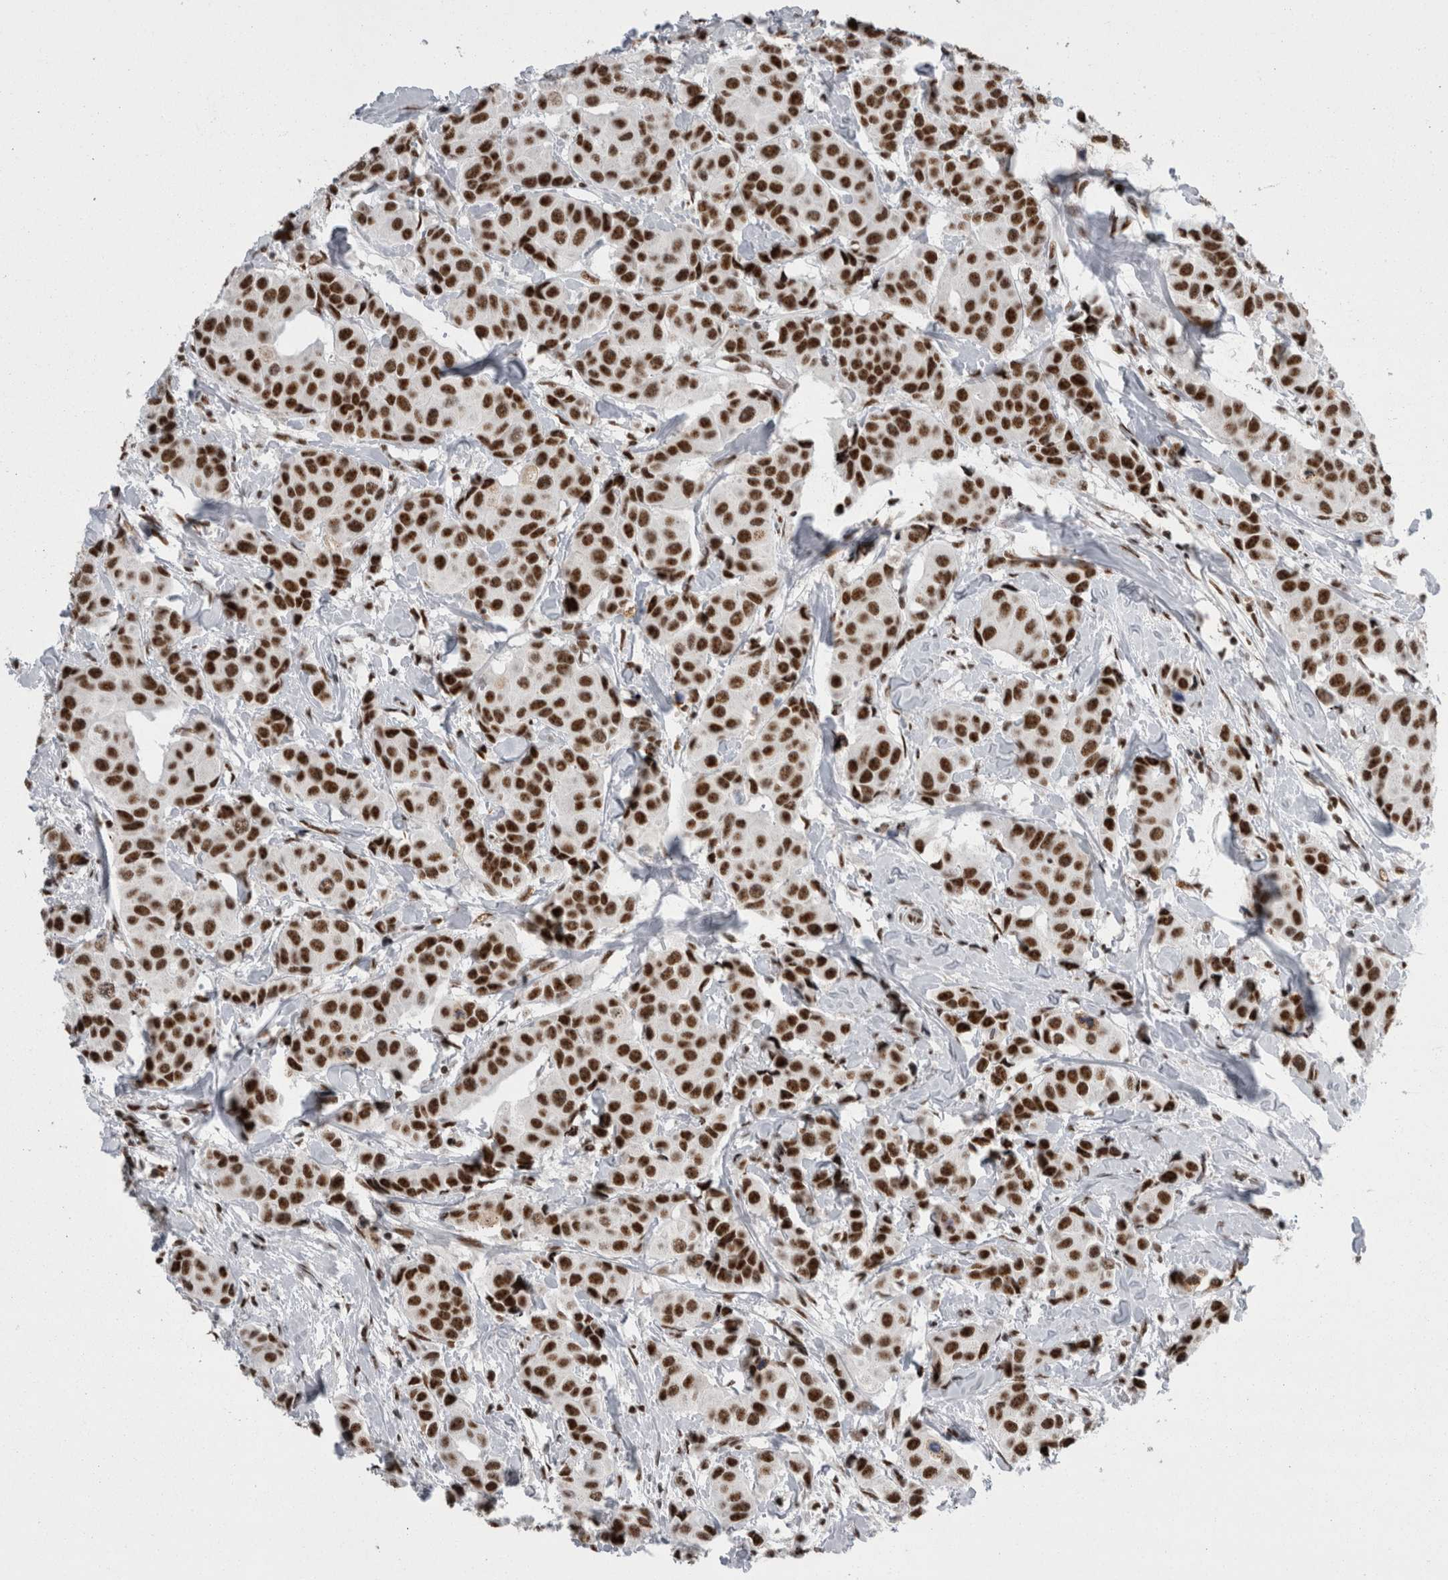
{"staining": {"intensity": "strong", "quantity": ">75%", "location": "nuclear"}, "tissue": "breast cancer", "cell_type": "Tumor cells", "image_type": "cancer", "snomed": [{"axis": "morphology", "description": "Normal tissue, NOS"}, {"axis": "morphology", "description": "Duct carcinoma"}, {"axis": "topography", "description": "Breast"}], "caption": "An image showing strong nuclear positivity in approximately >75% of tumor cells in breast invasive ductal carcinoma, as visualized by brown immunohistochemical staining.", "gene": "SNRNP40", "patient": {"sex": "female", "age": 39}}